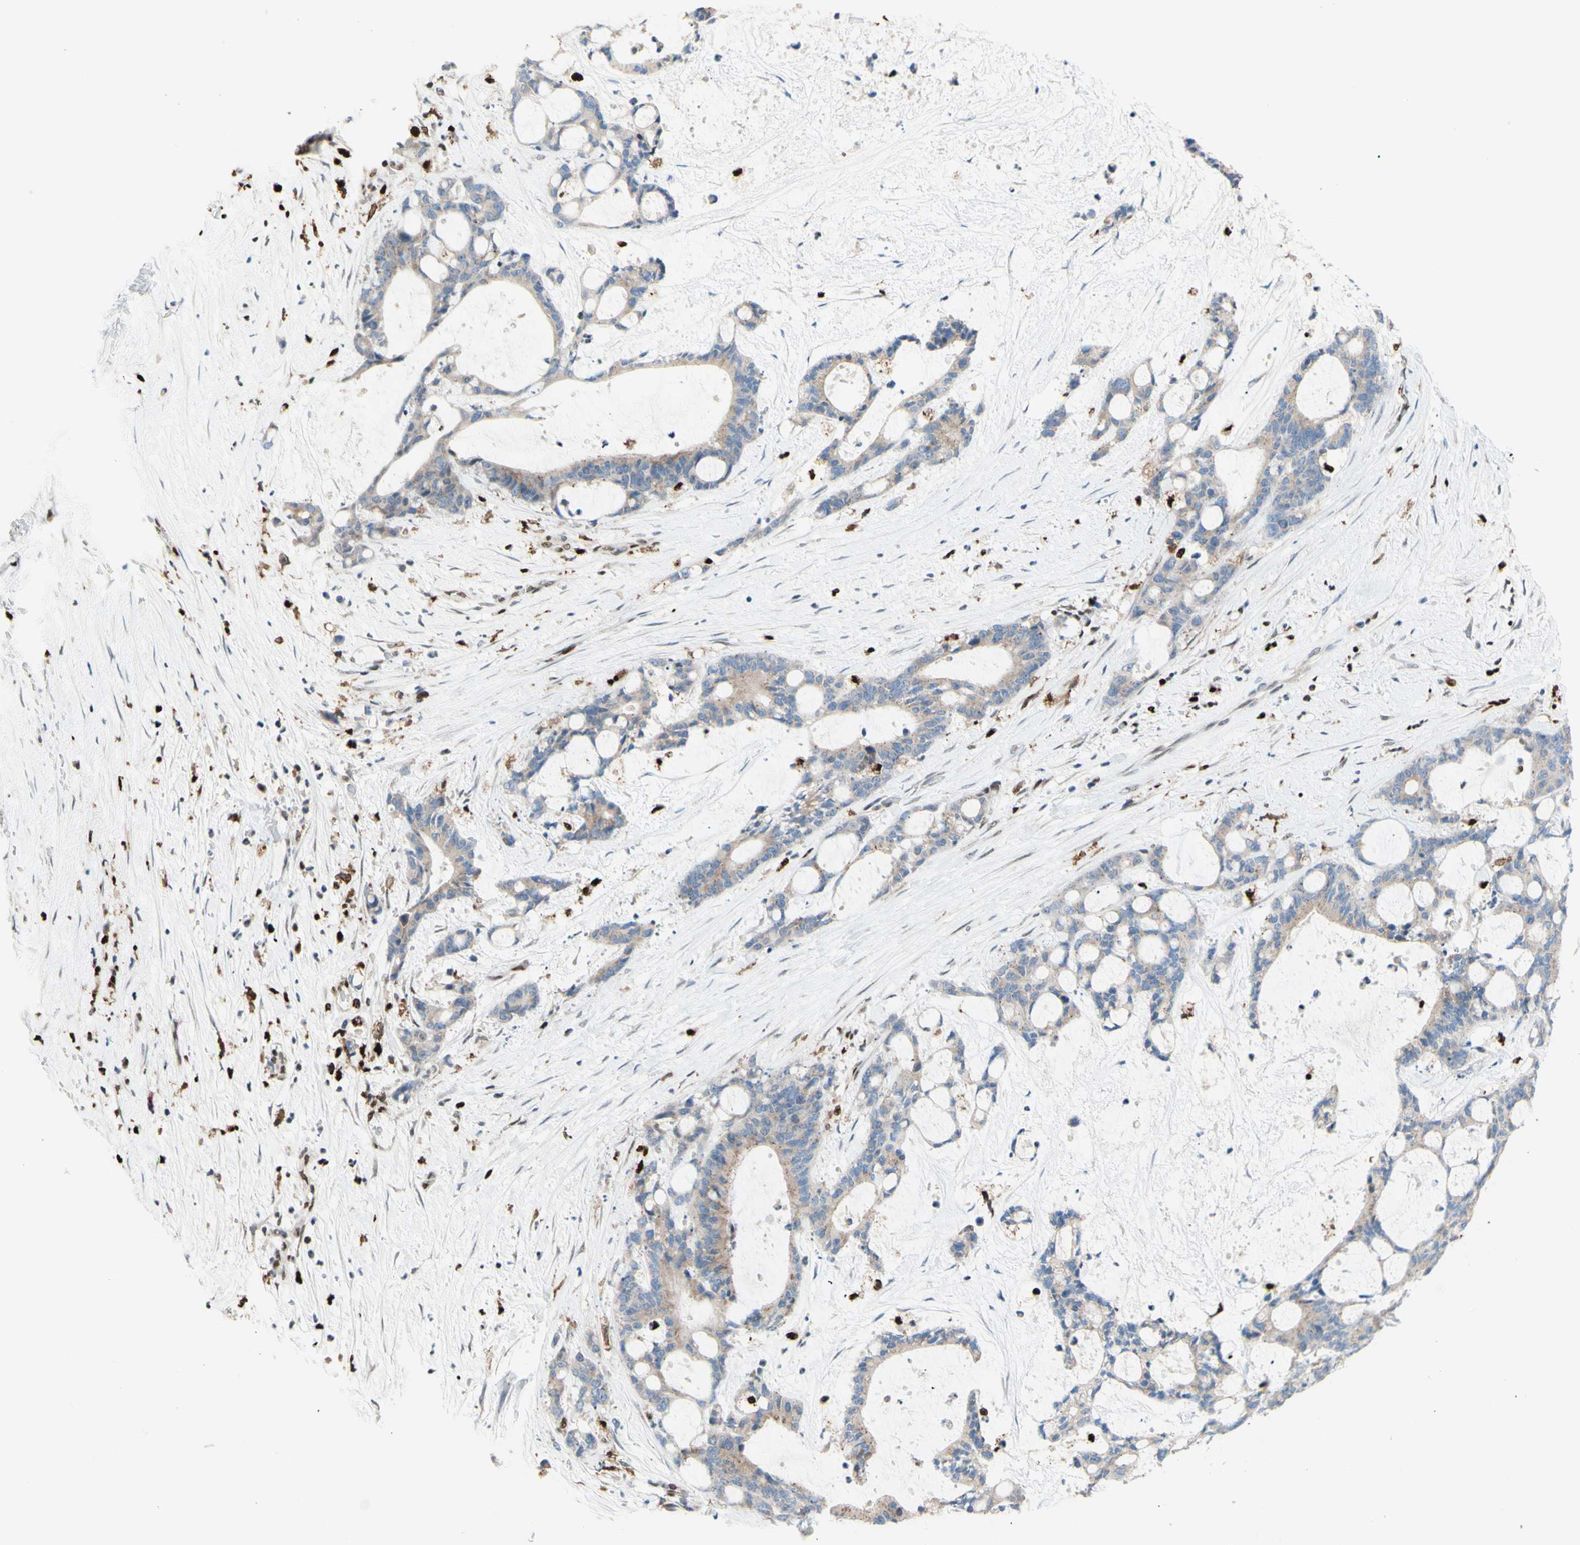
{"staining": {"intensity": "weak", "quantity": ">75%", "location": "cytoplasmic/membranous"}, "tissue": "liver cancer", "cell_type": "Tumor cells", "image_type": "cancer", "snomed": [{"axis": "morphology", "description": "Cholangiocarcinoma"}, {"axis": "topography", "description": "Liver"}], "caption": "Liver cholangiocarcinoma was stained to show a protein in brown. There is low levels of weak cytoplasmic/membranous positivity in about >75% of tumor cells.", "gene": "EED", "patient": {"sex": "female", "age": 73}}